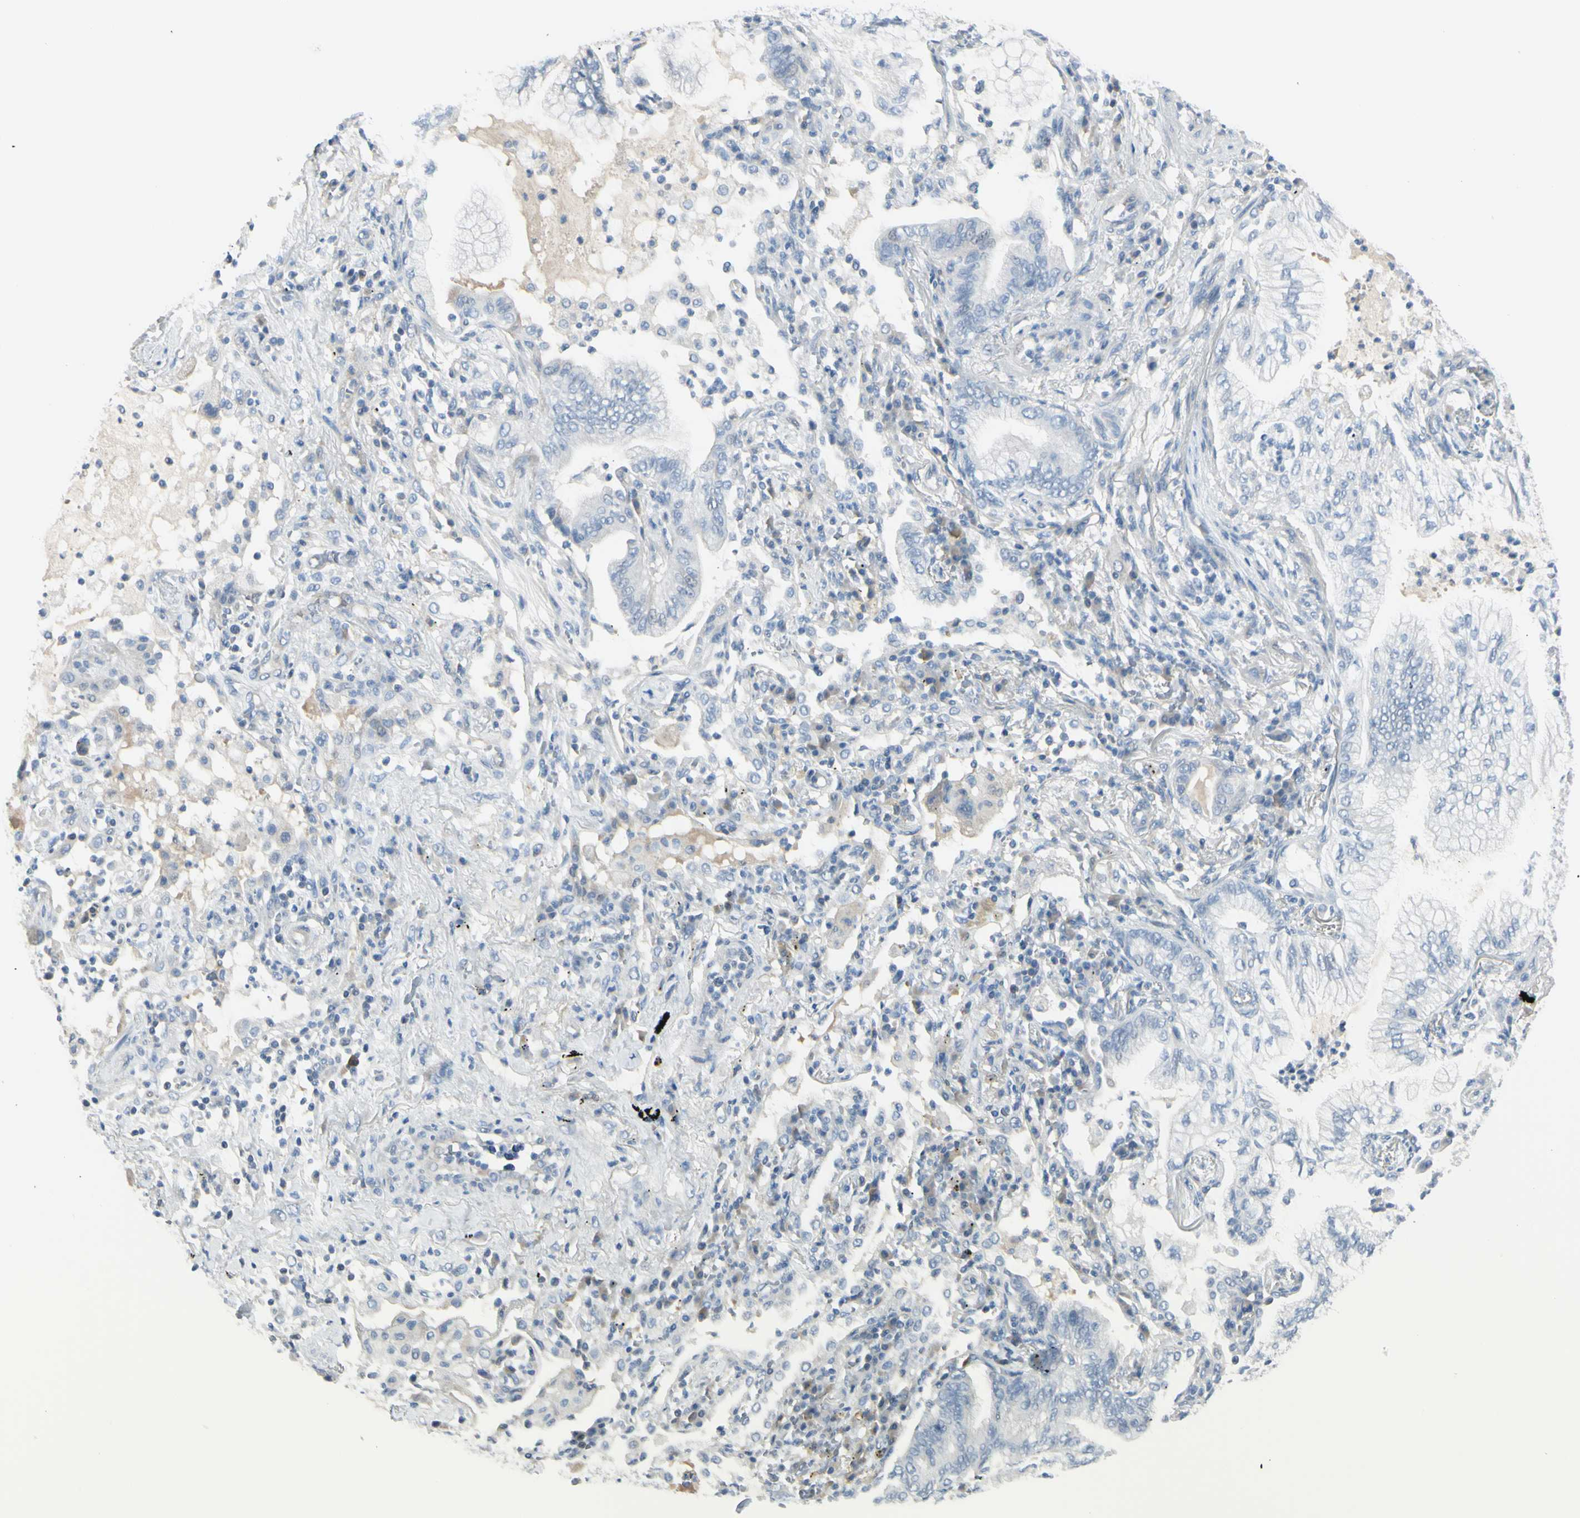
{"staining": {"intensity": "negative", "quantity": "none", "location": "none"}, "tissue": "lung cancer", "cell_type": "Tumor cells", "image_type": "cancer", "snomed": [{"axis": "morphology", "description": "Normal tissue, NOS"}, {"axis": "morphology", "description": "Adenocarcinoma, NOS"}, {"axis": "topography", "description": "Bronchus"}, {"axis": "topography", "description": "Lung"}], "caption": "Immunohistochemistry micrograph of lung cancer stained for a protein (brown), which shows no positivity in tumor cells. (IHC, brightfield microscopy, high magnification).", "gene": "ASB9", "patient": {"sex": "female", "age": 70}}